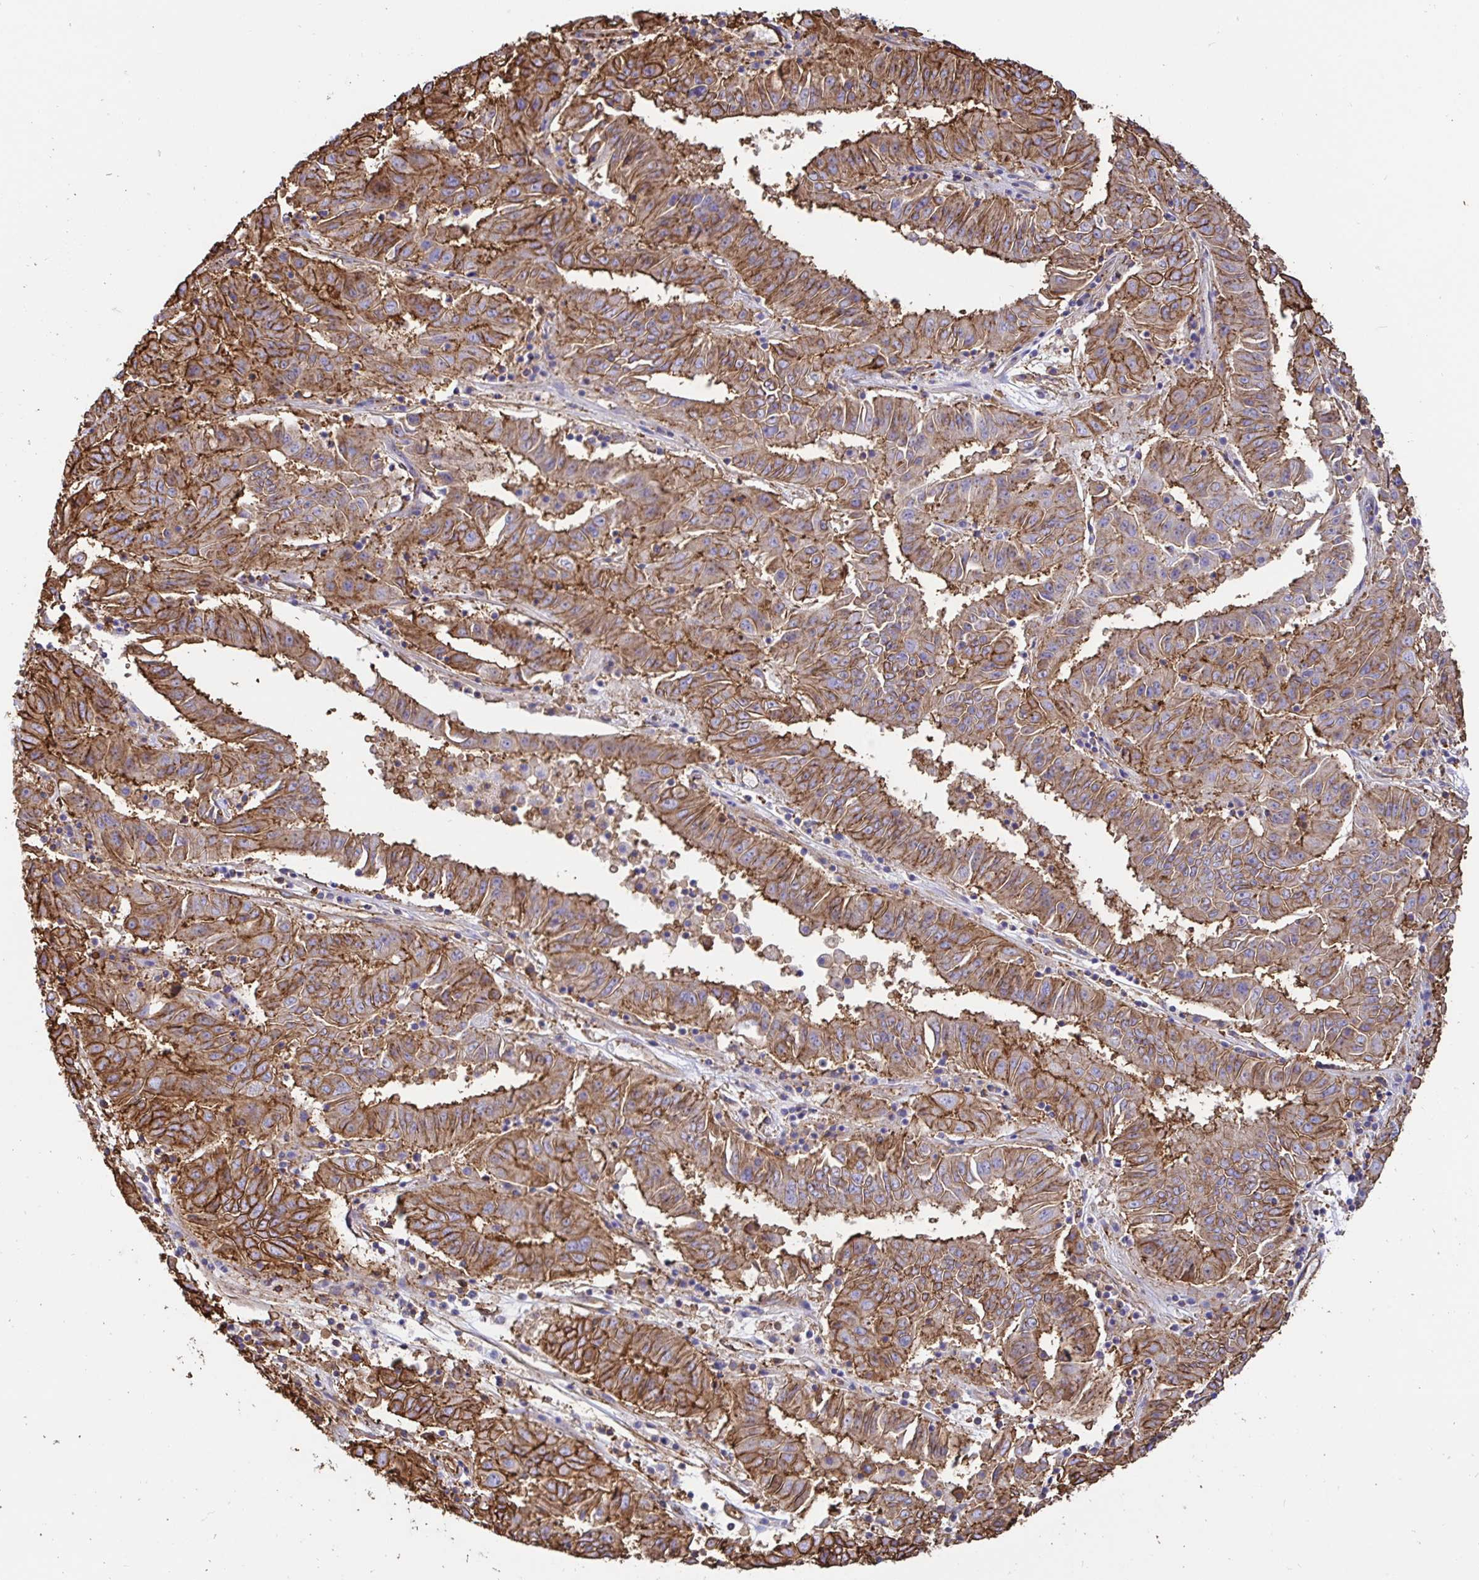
{"staining": {"intensity": "moderate", "quantity": ">75%", "location": "cytoplasmic/membranous"}, "tissue": "pancreatic cancer", "cell_type": "Tumor cells", "image_type": "cancer", "snomed": [{"axis": "morphology", "description": "Adenocarcinoma, NOS"}, {"axis": "topography", "description": "Pancreas"}], "caption": "Tumor cells demonstrate moderate cytoplasmic/membranous expression in about >75% of cells in pancreatic cancer.", "gene": "ANXA2", "patient": {"sex": "male", "age": 63}}